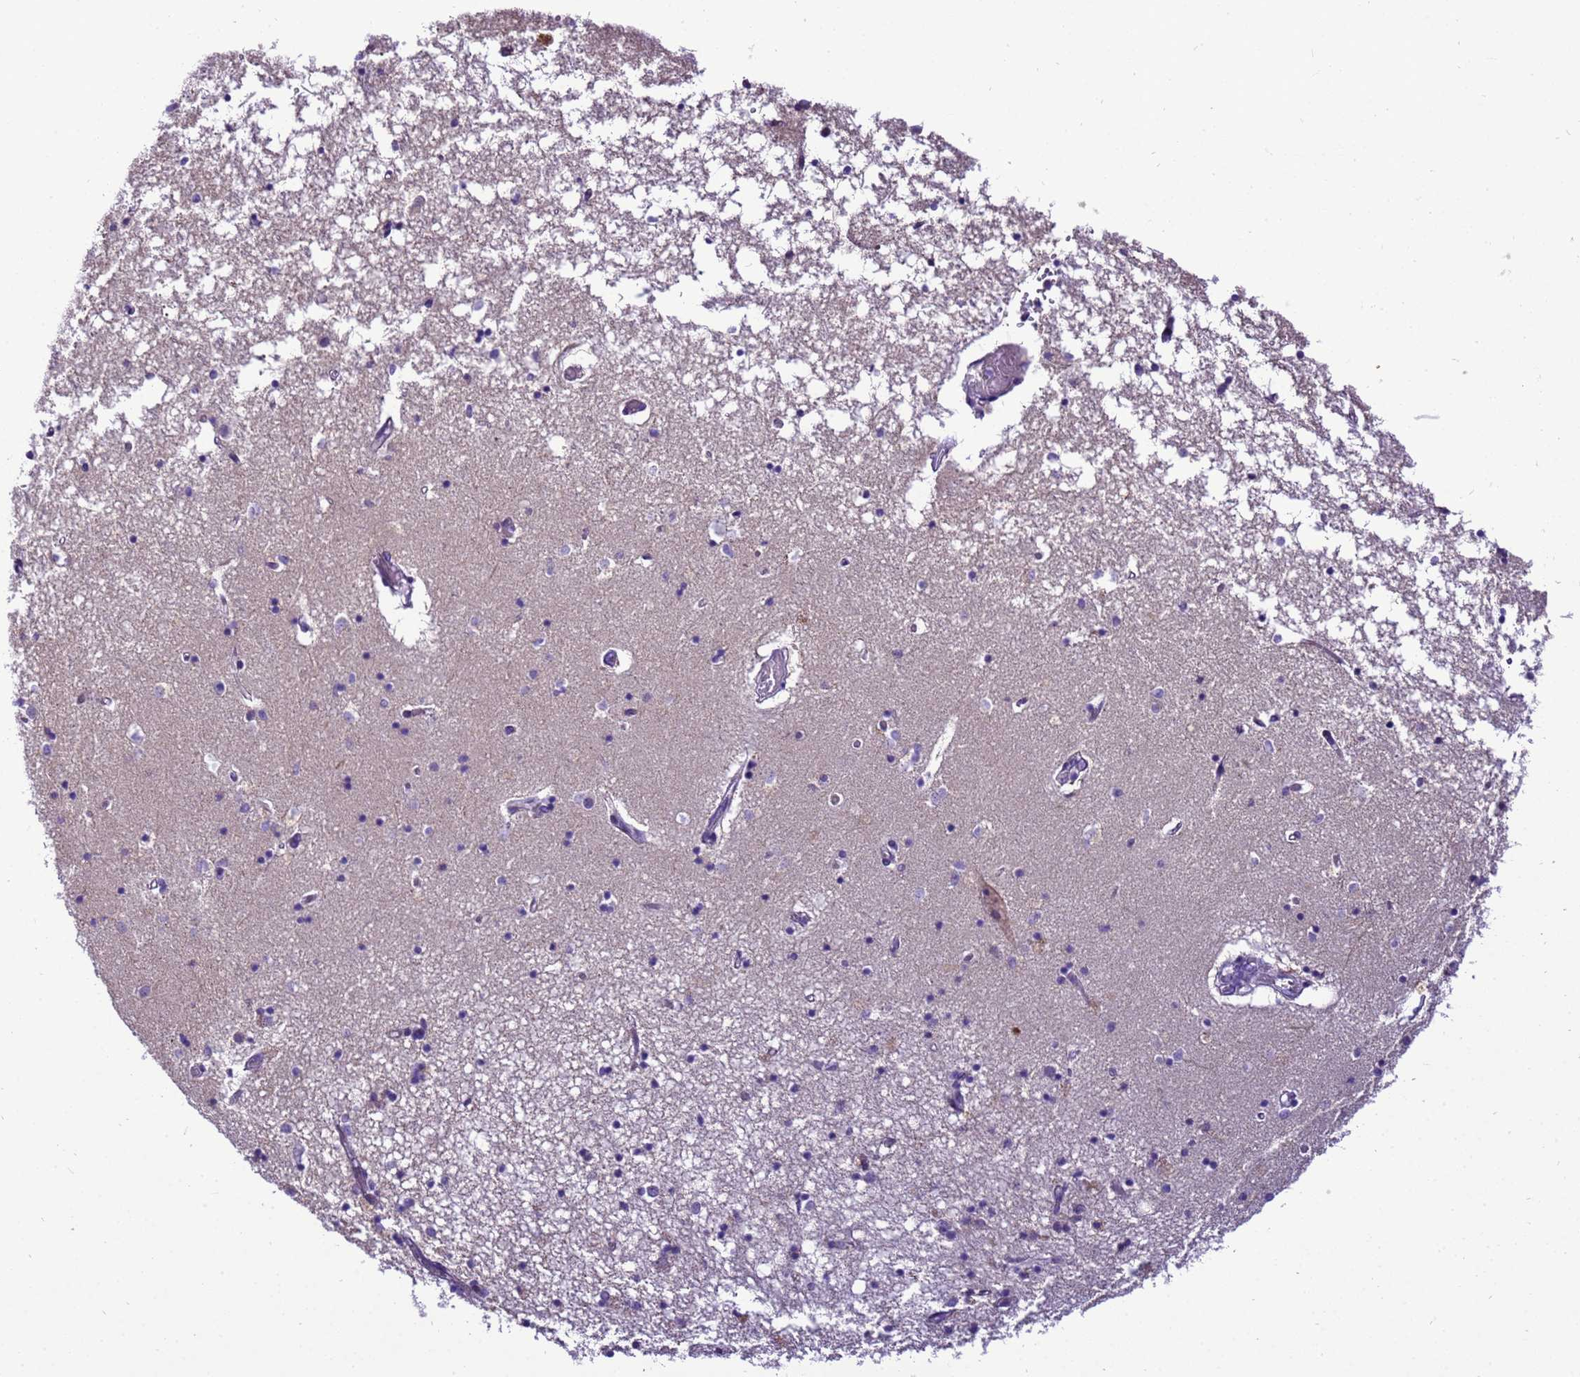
{"staining": {"intensity": "negative", "quantity": "none", "location": "none"}, "tissue": "hippocampus", "cell_type": "Glial cells", "image_type": "normal", "snomed": [{"axis": "morphology", "description": "Normal tissue, NOS"}, {"axis": "topography", "description": "Hippocampus"}], "caption": "Glial cells show no significant protein staining in unremarkable hippocampus. The staining was performed using DAB to visualize the protein expression in brown, while the nuclei were stained in blue with hematoxylin (Magnification: 20x).", "gene": "PIEZO2", "patient": {"sex": "male", "age": 70}}